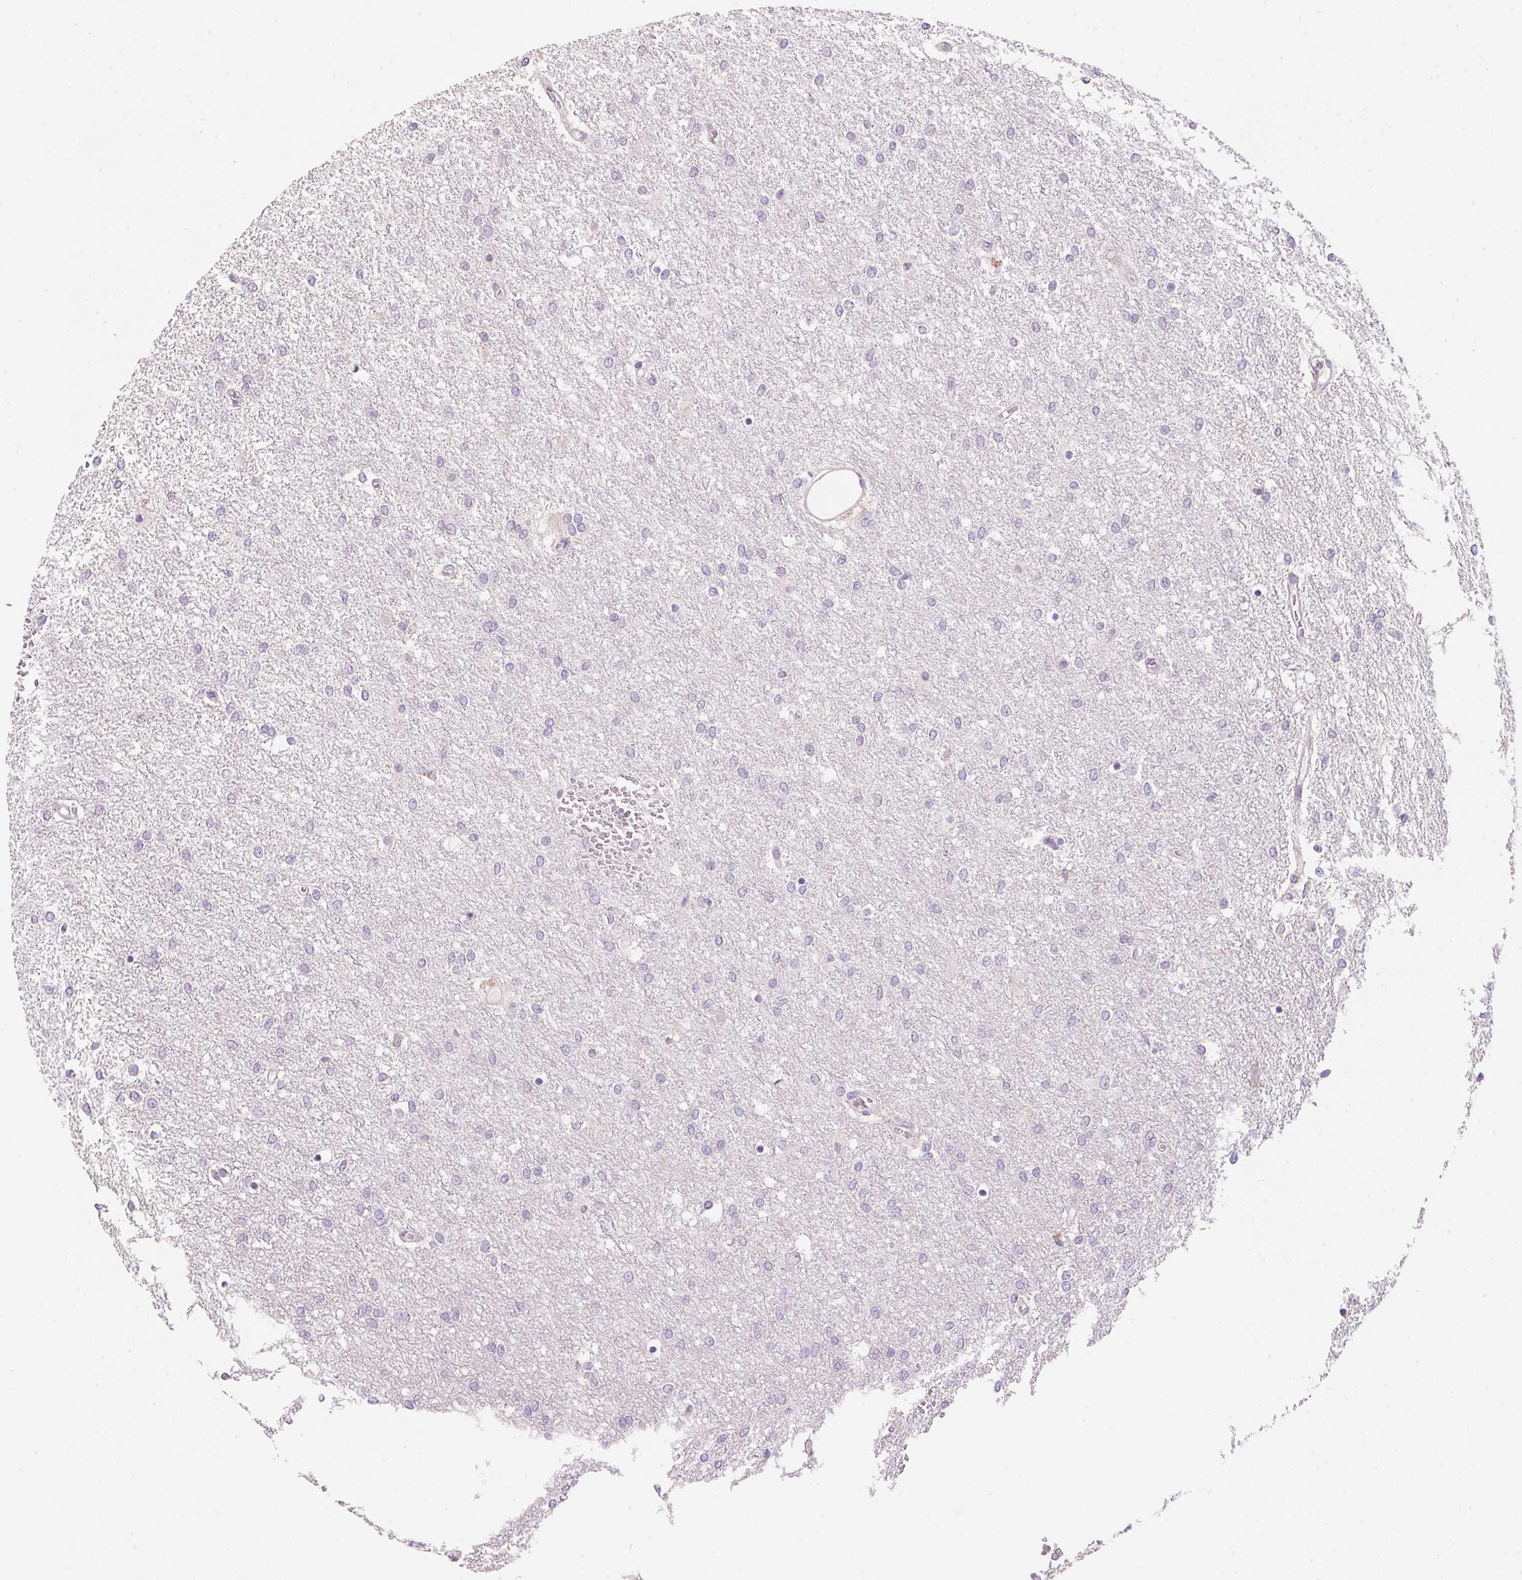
{"staining": {"intensity": "negative", "quantity": "none", "location": "none"}, "tissue": "glioma", "cell_type": "Tumor cells", "image_type": "cancer", "snomed": [{"axis": "morphology", "description": "Glioma, malignant, High grade"}, {"axis": "topography", "description": "Brain"}], "caption": "DAB (3,3'-diaminobenzidine) immunohistochemical staining of human malignant high-grade glioma reveals no significant staining in tumor cells.", "gene": "HSD17B2", "patient": {"sex": "female", "age": 61}}